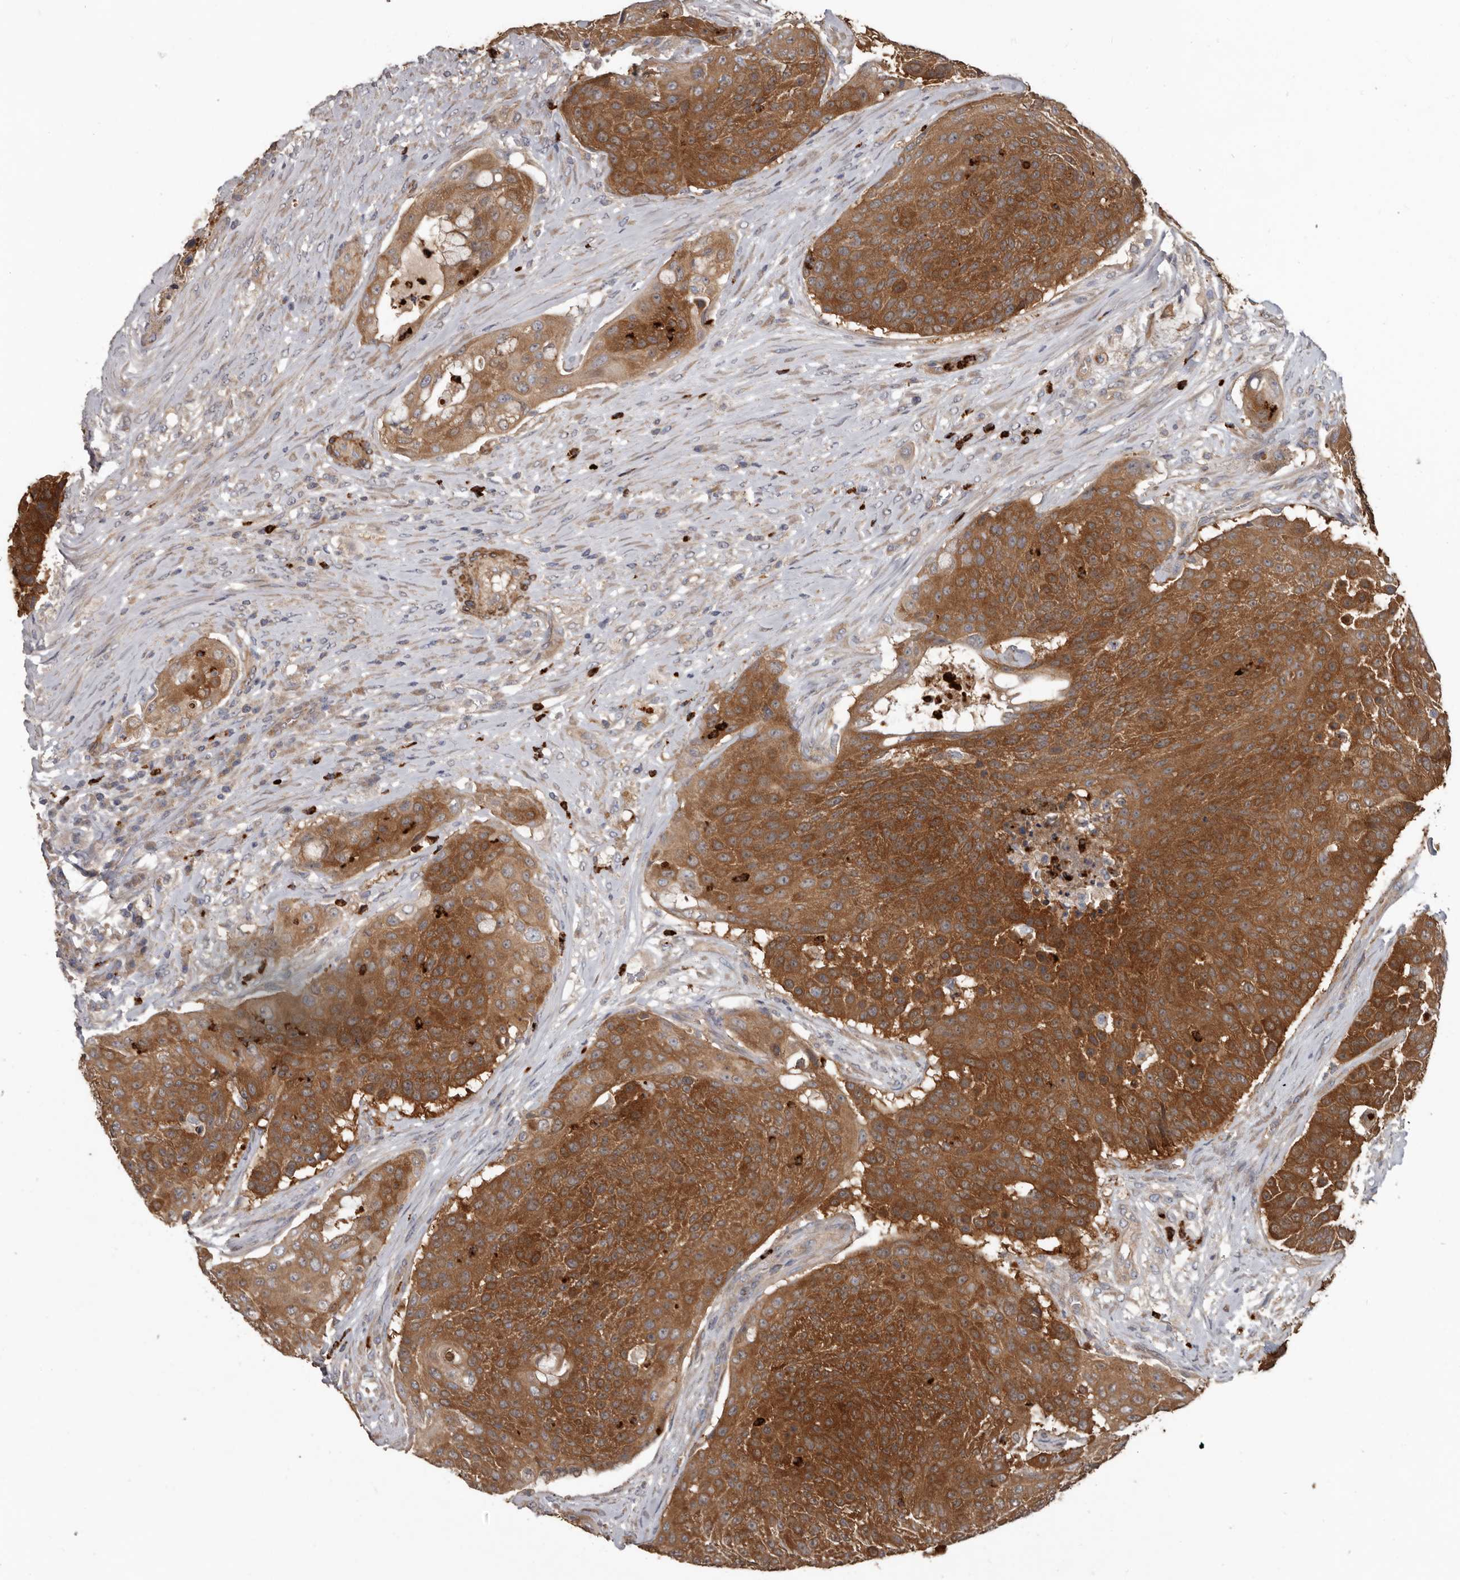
{"staining": {"intensity": "moderate", "quantity": ">75%", "location": "cytoplasmic/membranous"}, "tissue": "urothelial cancer", "cell_type": "Tumor cells", "image_type": "cancer", "snomed": [{"axis": "morphology", "description": "Urothelial carcinoma, High grade"}, {"axis": "topography", "description": "Urinary bladder"}], "caption": "This image exhibits urothelial cancer stained with IHC to label a protein in brown. The cytoplasmic/membranous of tumor cells show moderate positivity for the protein. Nuclei are counter-stained blue.", "gene": "ARHGEF5", "patient": {"sex": "female", "age": 63}}